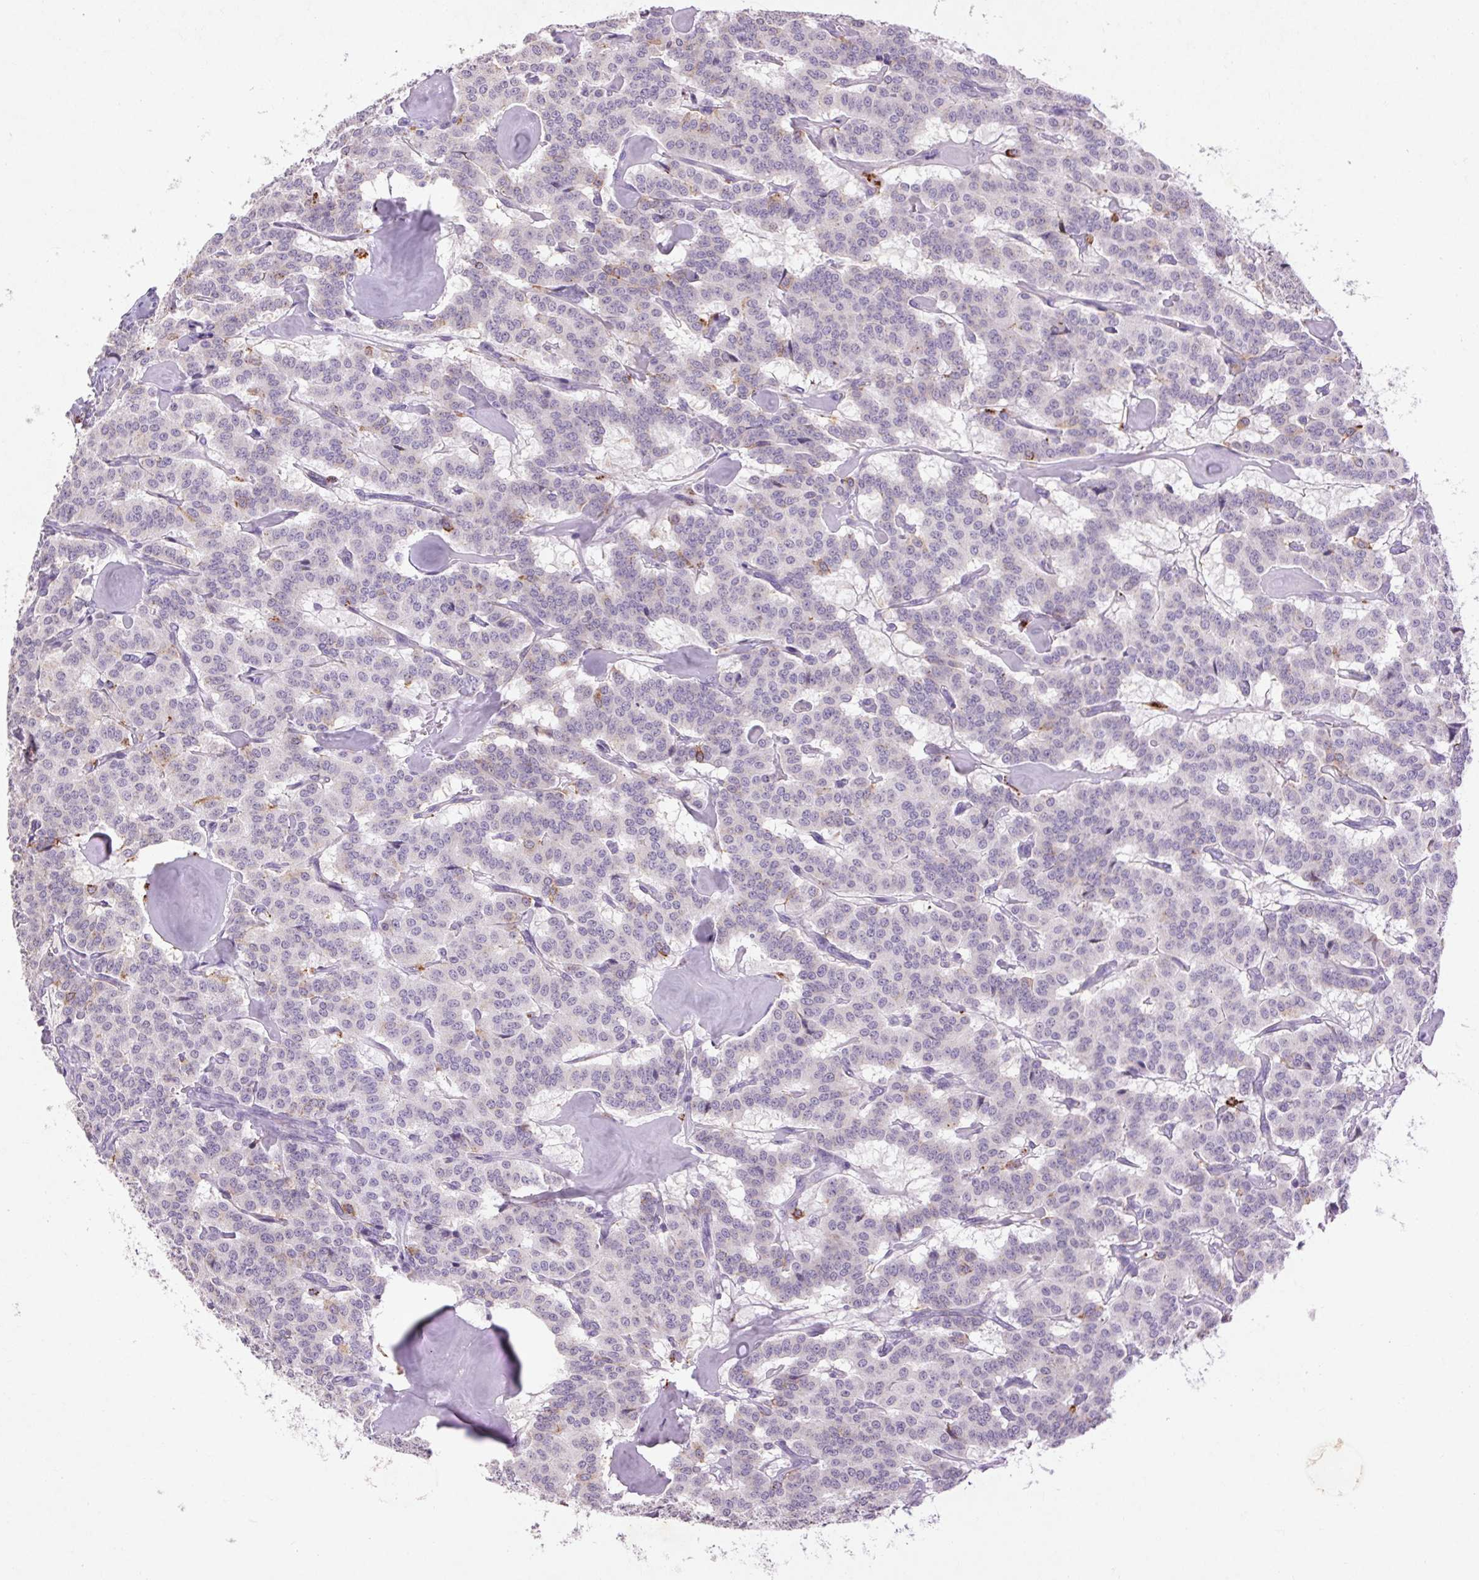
{"staining": {"intensity": "negative", "quantity": "none", "location": "none"}, "tissue": "carcinoid", "cell_type": "Tumor cells", "image_type": "cancer", "snomed": [{"axis": "morphology", "description": "Carcinoid, malignant, NOS"}, {"axis": "topography", "description": "Lung"}], "caption": "This is an immunohistochemistry micrograph of carcinoid. There is no staining in tumor cells.", "gene": "FNDC7", "patient": {"sex": "female", "age": 46}}